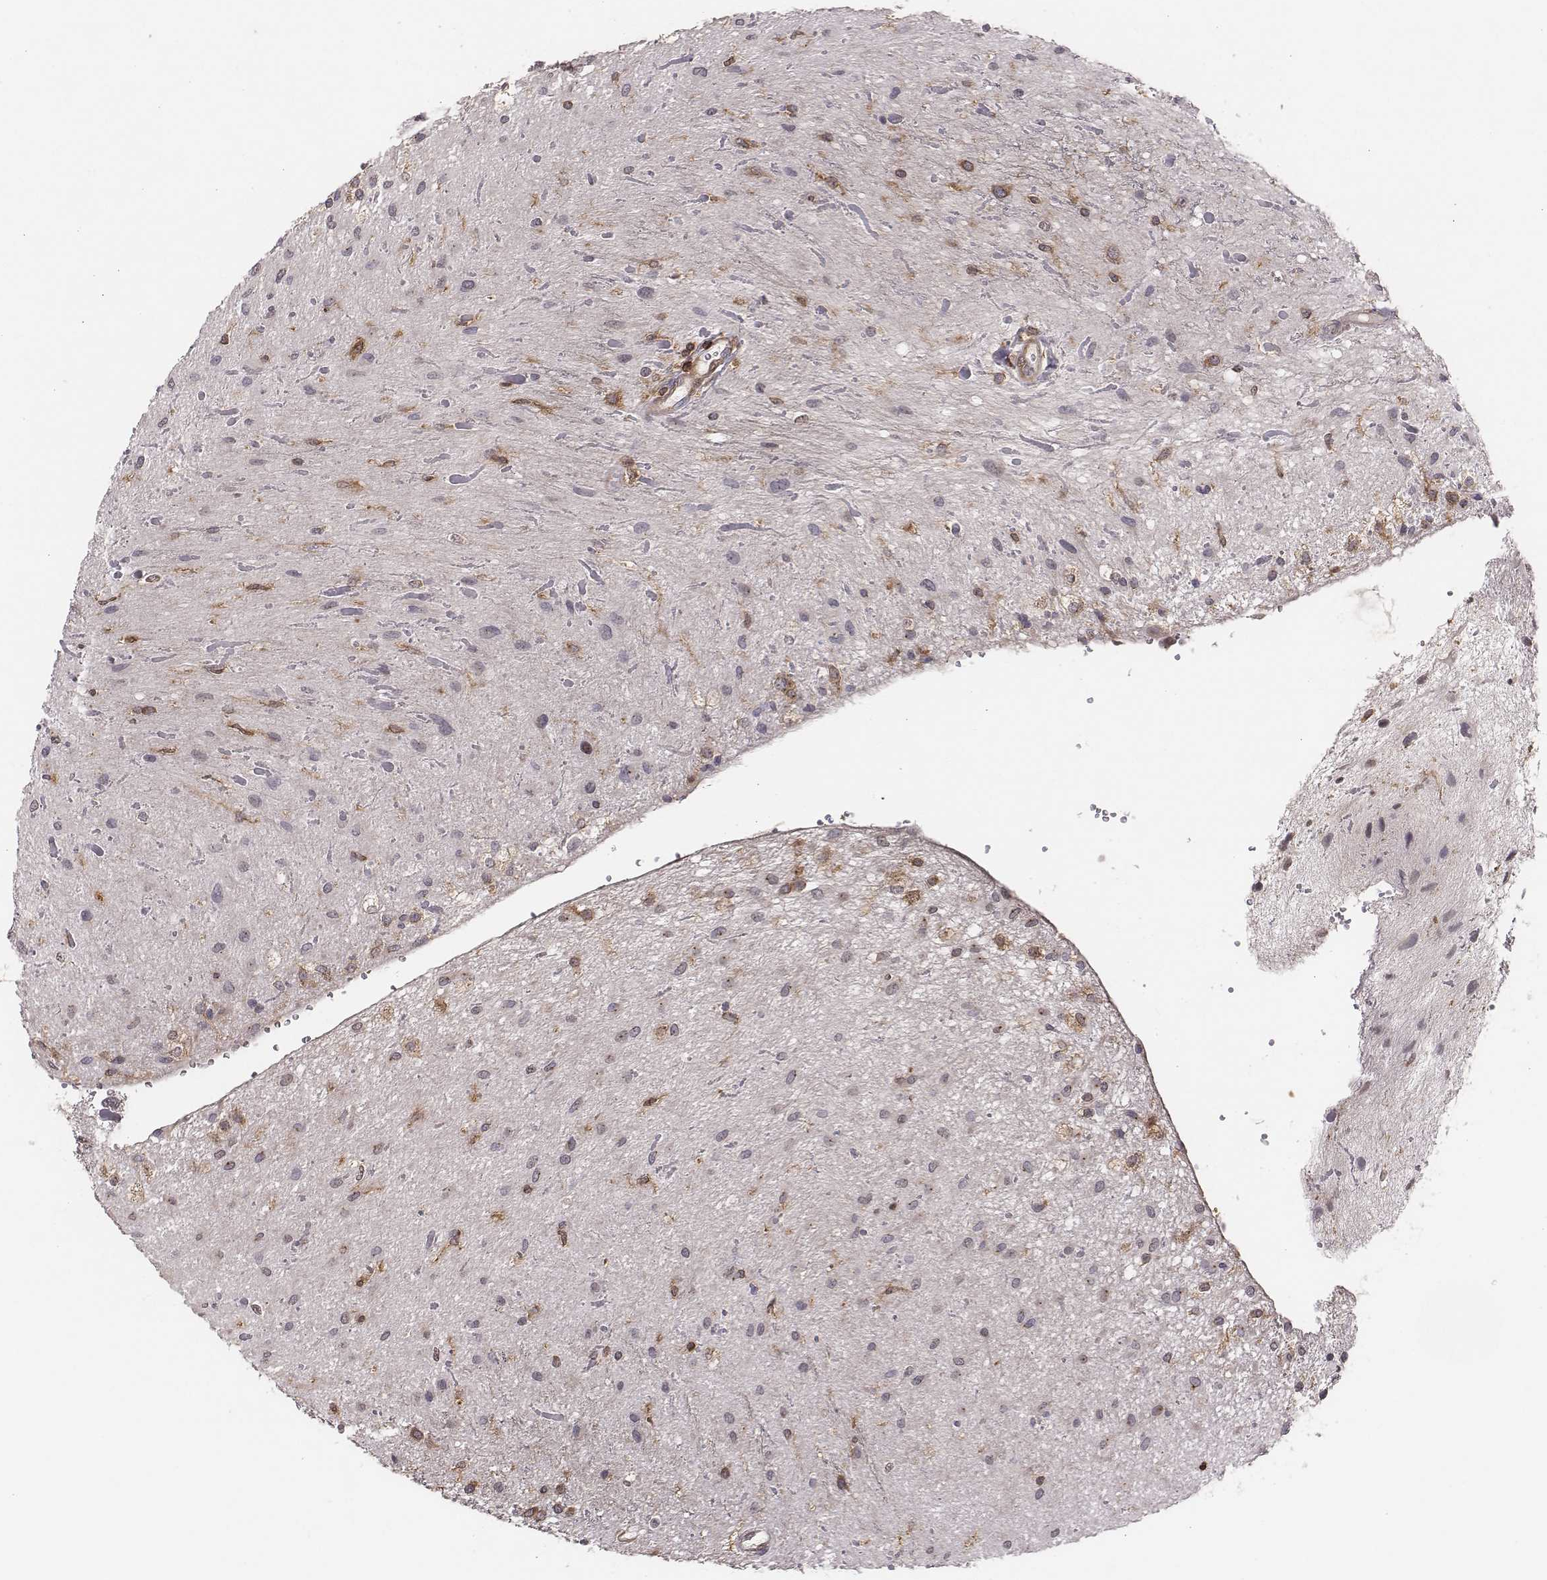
{"staining": {"intensity": "negative", "quantity": "none", "location": "none"}, "tissue": "glioma", "cell_type": "Tumor cells", "image_type": "cancer", "snomed": [{"axis": "morphology", "description": "Glioma, malignant, Low grade"}, {"axis": "topography", "description": "Cerebellum"}], "caption": "An image of malignant glioma (low-grade) stained for a protein reveals no brown staining in tumor cells.", "gene": "PILRA", "patient": {"sex": "female", "age": 14}}